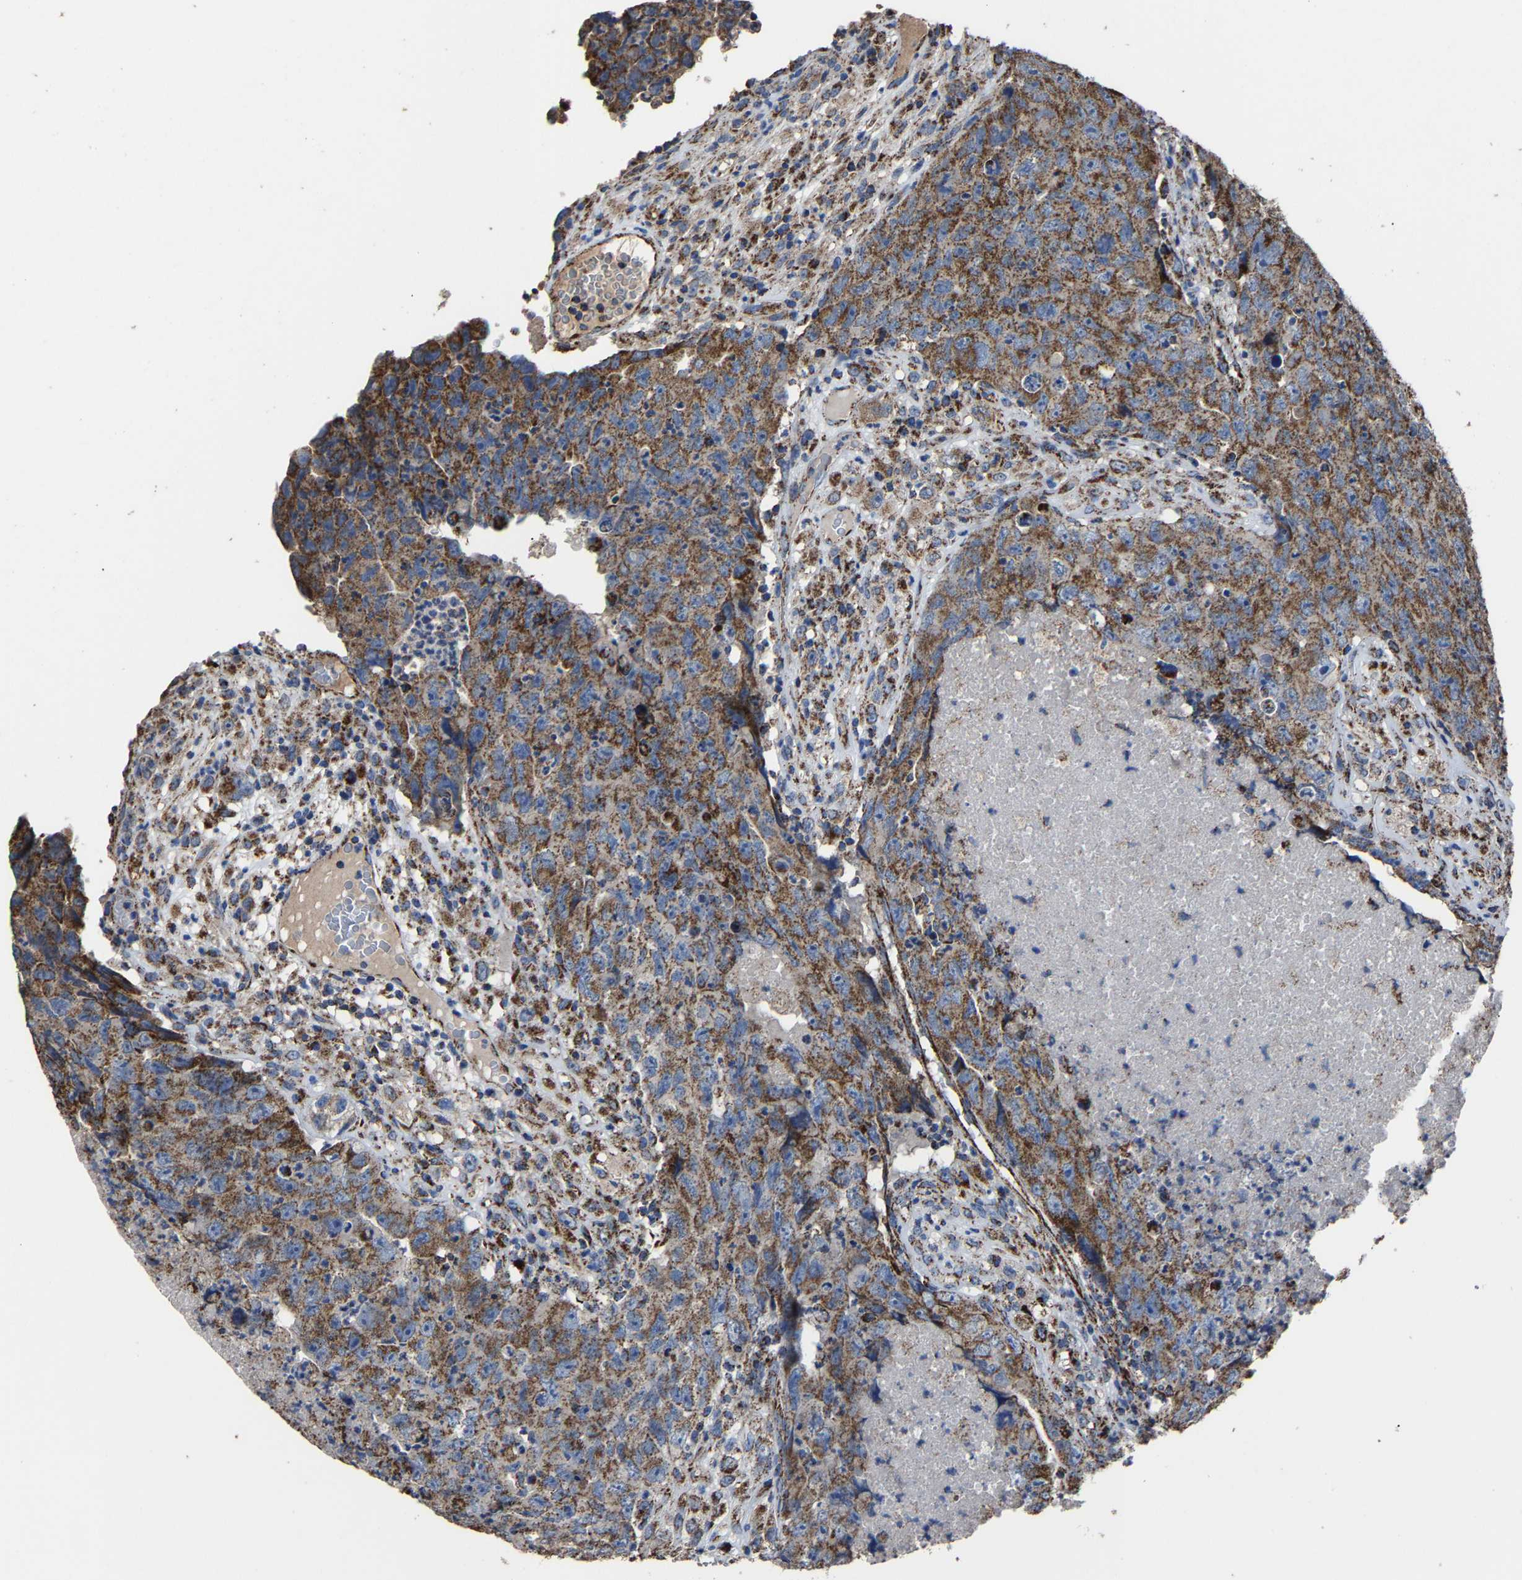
{"staining": {"intensity": "moderate", "quantity": ">75%", "location": "cytoplasmic/membranous"}, "tissue": "testis cancer", "cell_type": "Tumor cells", "image_type": "cancer", "snomed": [{"axis": "morphology", "description": "Carcinoma, Embryonal, NOS"}, {"axis": "topography", "description": "Testis"}], "caption": "Protein positivity by IHC displays moderate cytoplasmic/membranous staining in approximately >75% of tumor cells in testis cancer.", "gene": "NDUFV3", "patient": {"sex": "male", "age": 32}}